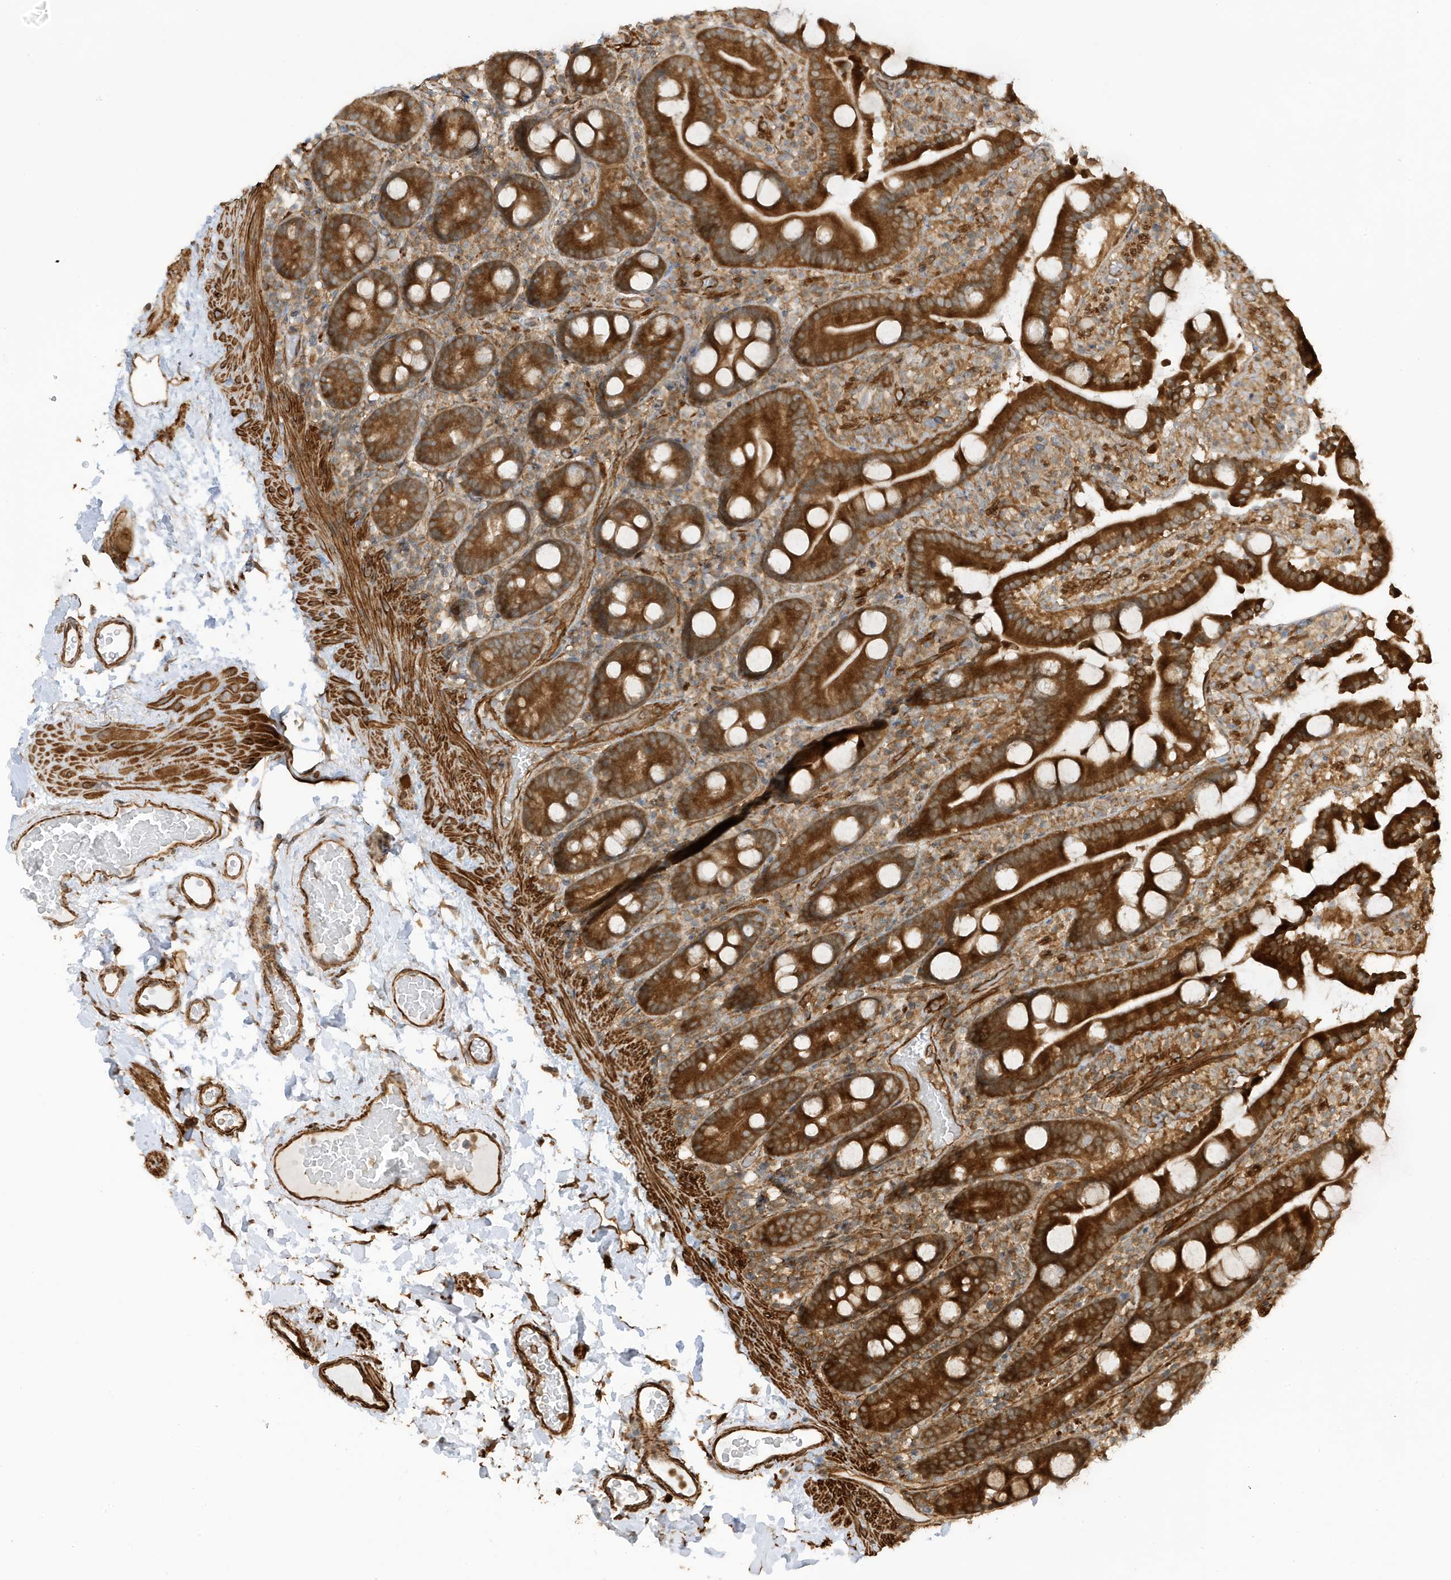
{"staining": {"intensity": "strong", "quantity": ">75%", "location": "cytoplasmic/membranous"}, "tissue": "duodenum", "cell_type": "Glandular cells", "image_type": "normal", "snomed": [{"axis": "morphology", "description": "Normal tissue, NOS"}, {"axis": "topography", "description": "Duodenum"}], "caption": "High-magnification brightfield microscopy of benign duodenum stained with DAB (brown) and counterstained with hematoxylin (blue). glandular cells exhibit strong cytoplasmic/membranous positivity is identified in approximately>75% of cells. The staining is performed using DAB brown chromogen to label protein expression. The nuclei are counter-stained blue using hematoxylin.", "gene": "CDC42EP3", "patient": {"sex": "male", "age": 55}}